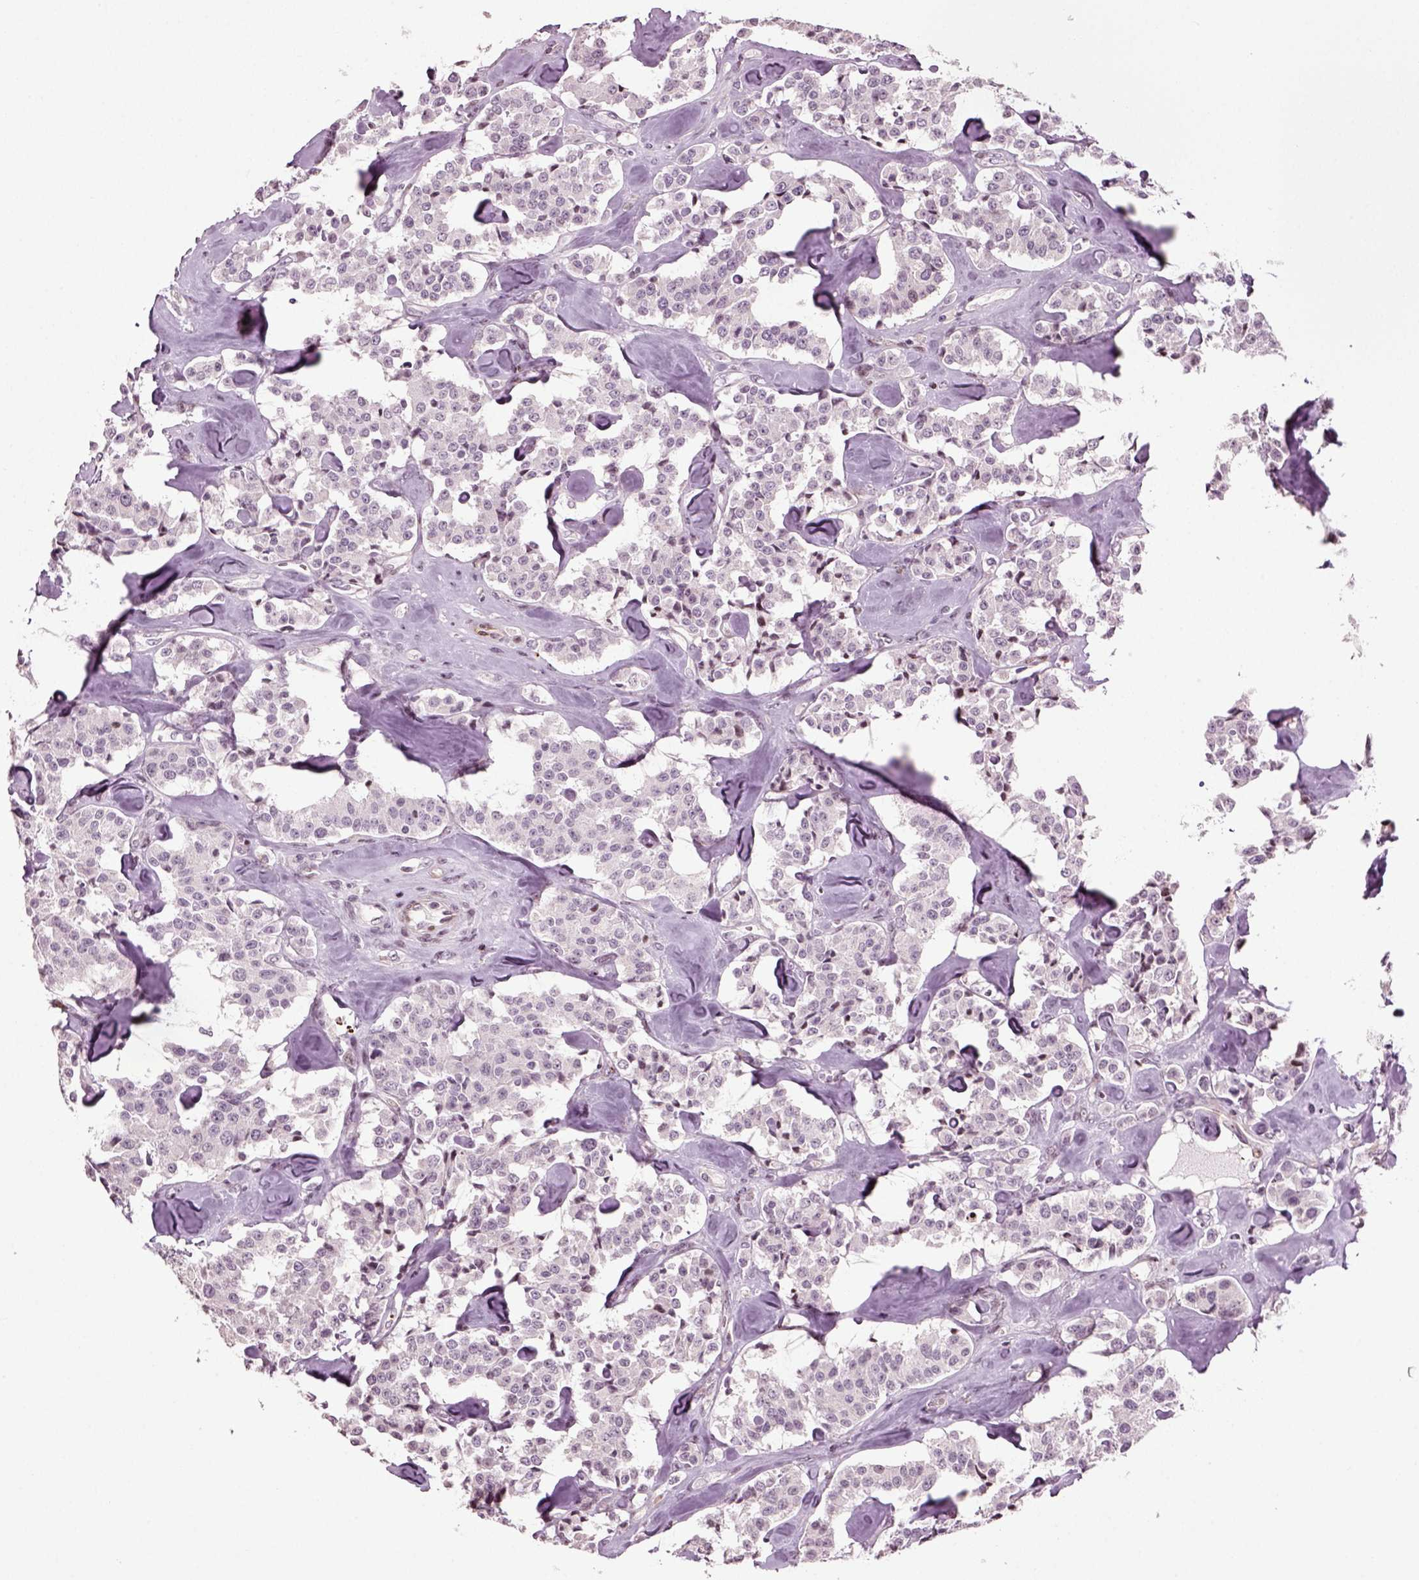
{"staining": {"intensity": "negative", "quantity": "none", "location": "none"}, "tissue": "carcinoid", "cell_type": "Tumor cells", "image_type": "cancer", "snomed": [{"axis": "morphology", "description": "Carcinoid, malignant, NOS"}, {"axis": "topography", "description": "Pancreas"}], "caption": "Tumor cells are negative for protein expression in human carcinoid.", "gene": "HEYL", "patient": {"sex": "male", "age": 41}}